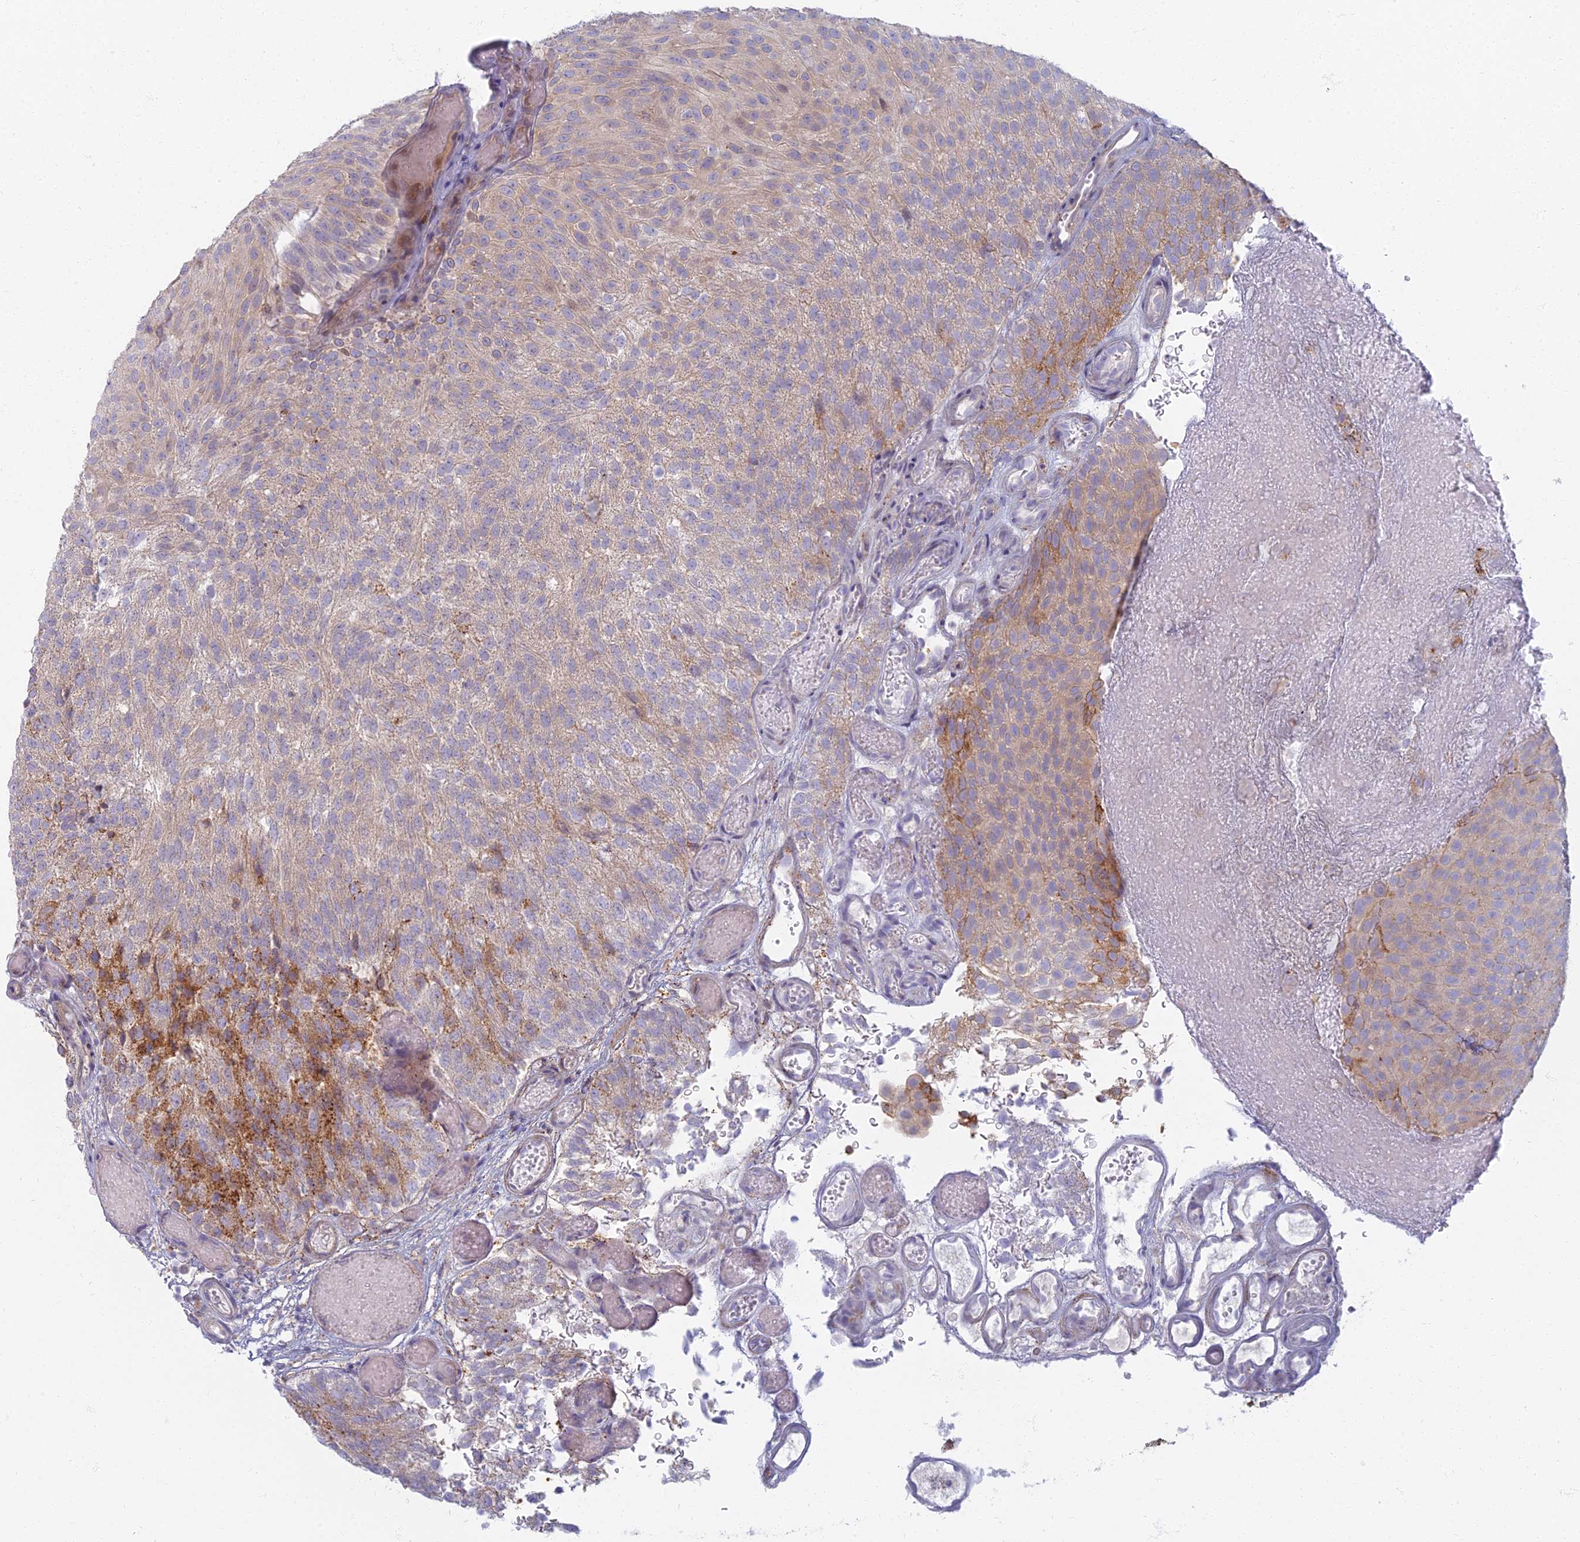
{"staining": {"intensity": "weak", "quantity": ">75%", "location": "cytoplasmic/membranous"}, "tissue": "urothelial cancer", "cell_type": "Tumor cells", "image_type": "cancer", "snomed": [{"axis": "morphology", "description": "Urothelial carcinoma, Low grade"}, {"axis": "topography", "description": "Urinary bladder"}], "caption": "A low amount of weak cytoplasmic/membranous positivity is seen in approximately >75% of tumor cells in low-grade urothelial carcinoma tissue.", "gene": "CHMP4B", "patient": {"sex": "male", "age": 78}}